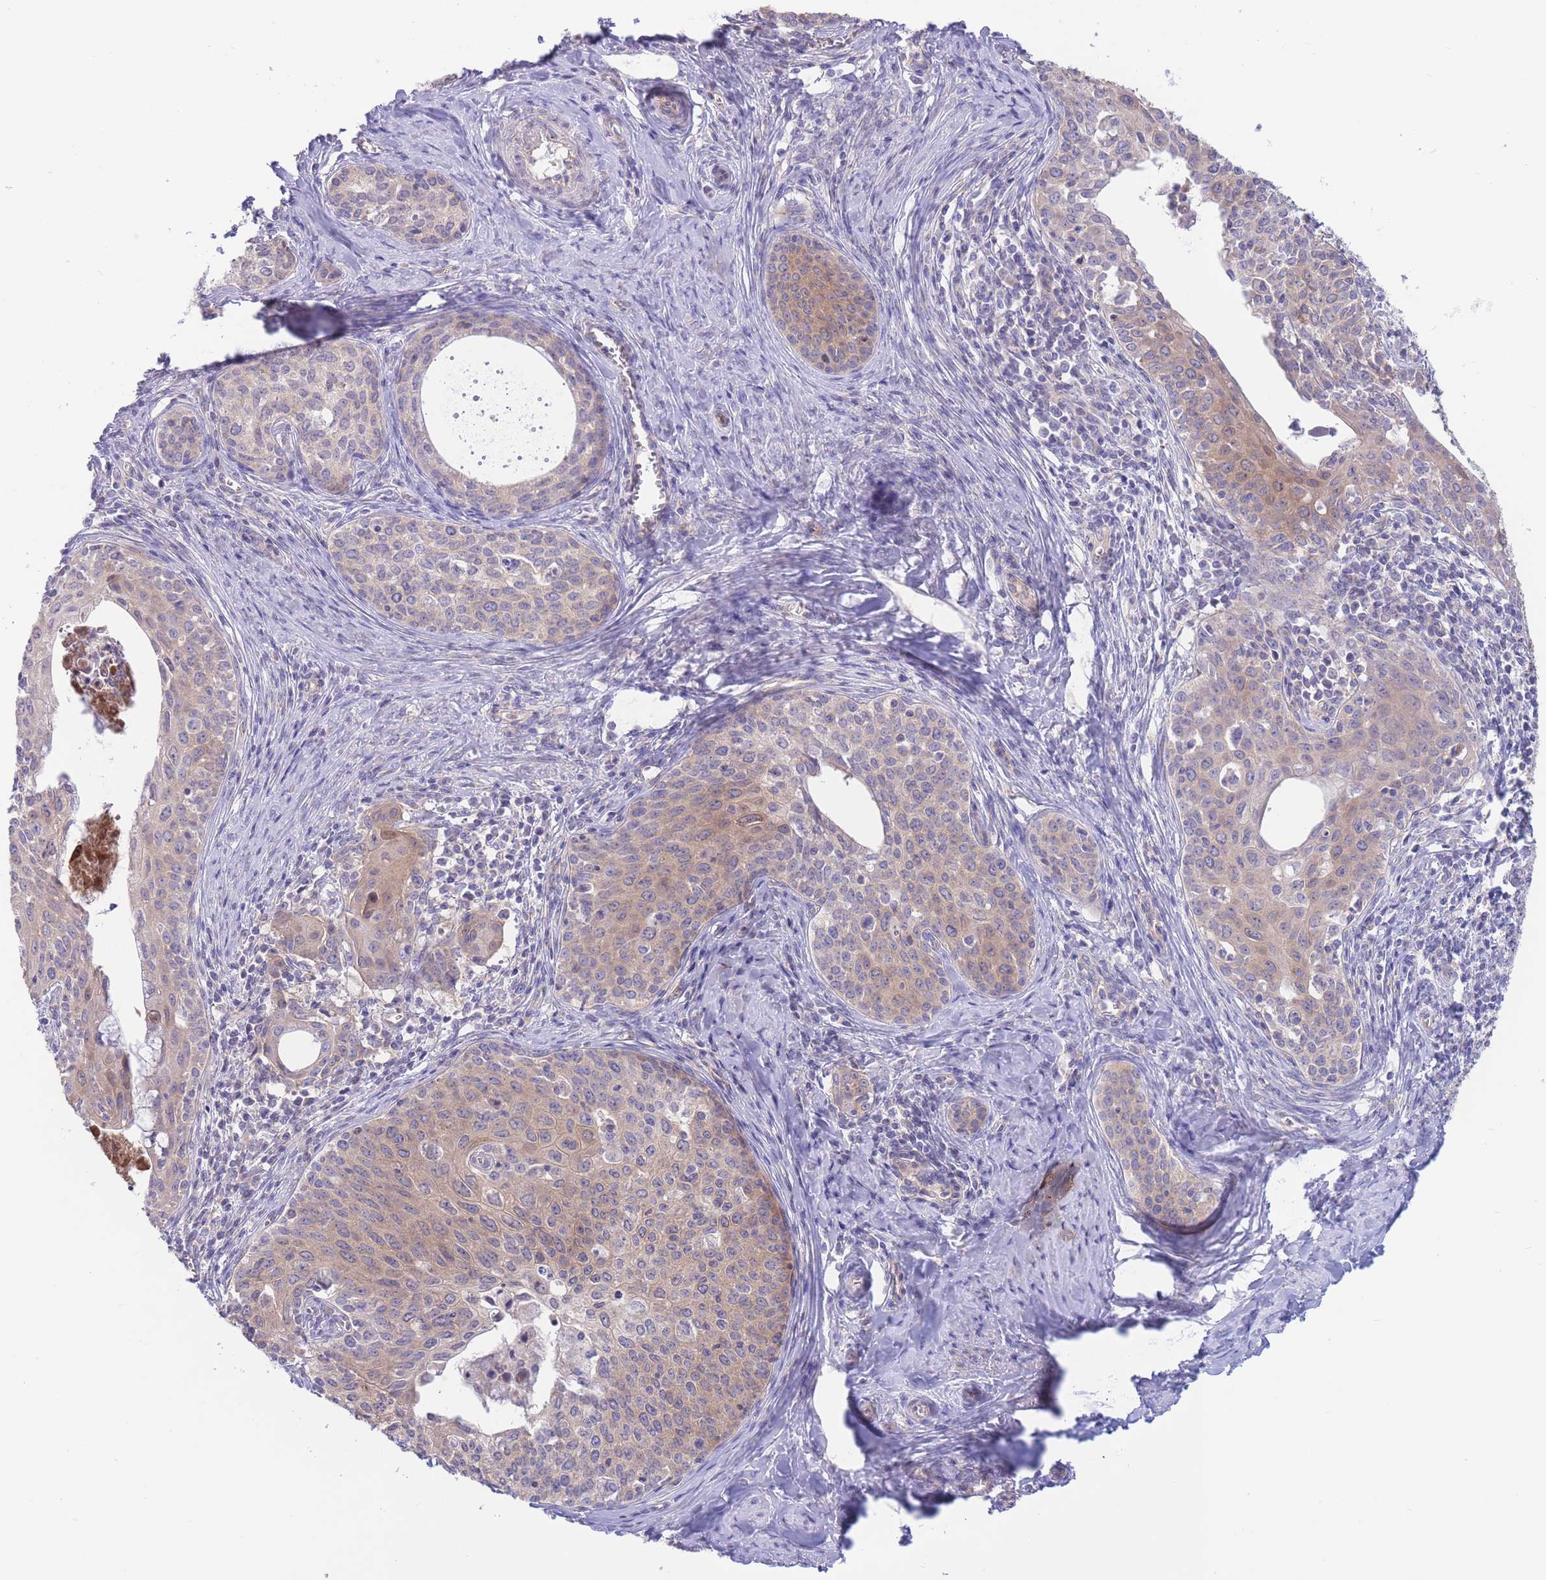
{"staining": {"intensity": "moderate", "quantity": "25%-75%", "location": "cytoplasmic/membranous"}, "tissue": "cervical cancer", "cell_type": "Tumor cells", "image_type": "cancer", "snomed": [{"axis": "morphology", "description": "Squamous cell carcinoma, NOS"}, {"axis": "morphology", "description": "Adenocarcinoma, NOS"}, {"axis": "topography", "description": "Cervix"}], "caption": "Immunohistochemistry (IHC) photomicrograph of cervical cancer stained for a protein (brown), which displays medium levels of moderate cytoplasmic/membranous staining in approximately 25%-75% of tumor cells.", "gene": "ALS2CL", "patient": {"sex": "female", "age": 52}}